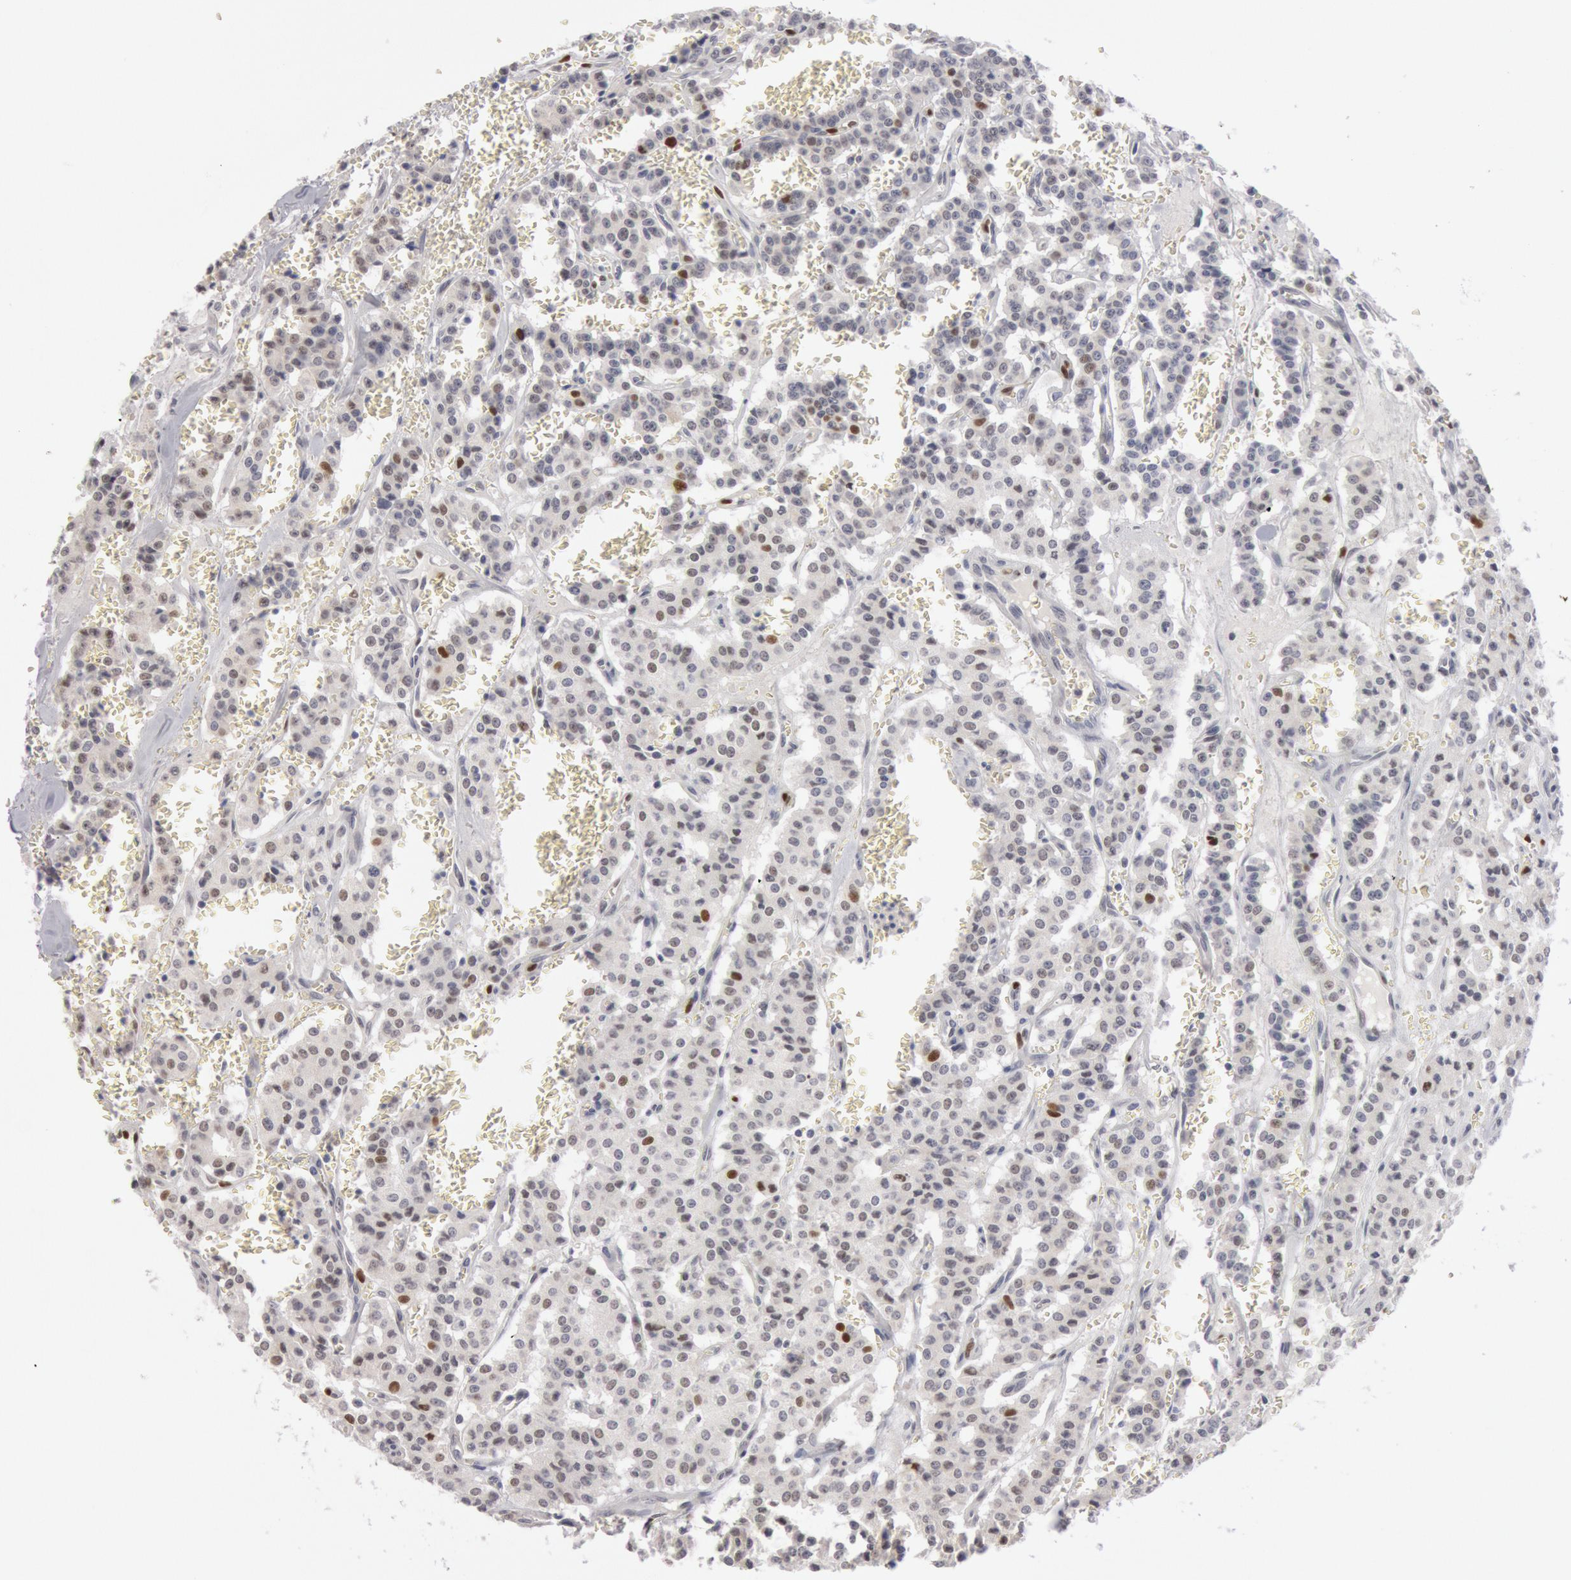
{"staining": {"intensity": "moderate", "quantity": "<25%", "location": "nuclear"}, "tissue": "carcinoid", "cell_type": "Tumor cells", "image_type": "cancer", "snomed": [{"axis": "morphology", "description": "Carcinoid, malignant, NOS"}, {"axis": "topography", "description": "Bronchus"}], "caption": "Protein staining shows moderate nuclear staining in approximately <25% of tumor cells in carcinoid.", "gene": "WDHD1", "patient": {"sex": "male", "age": 55}}